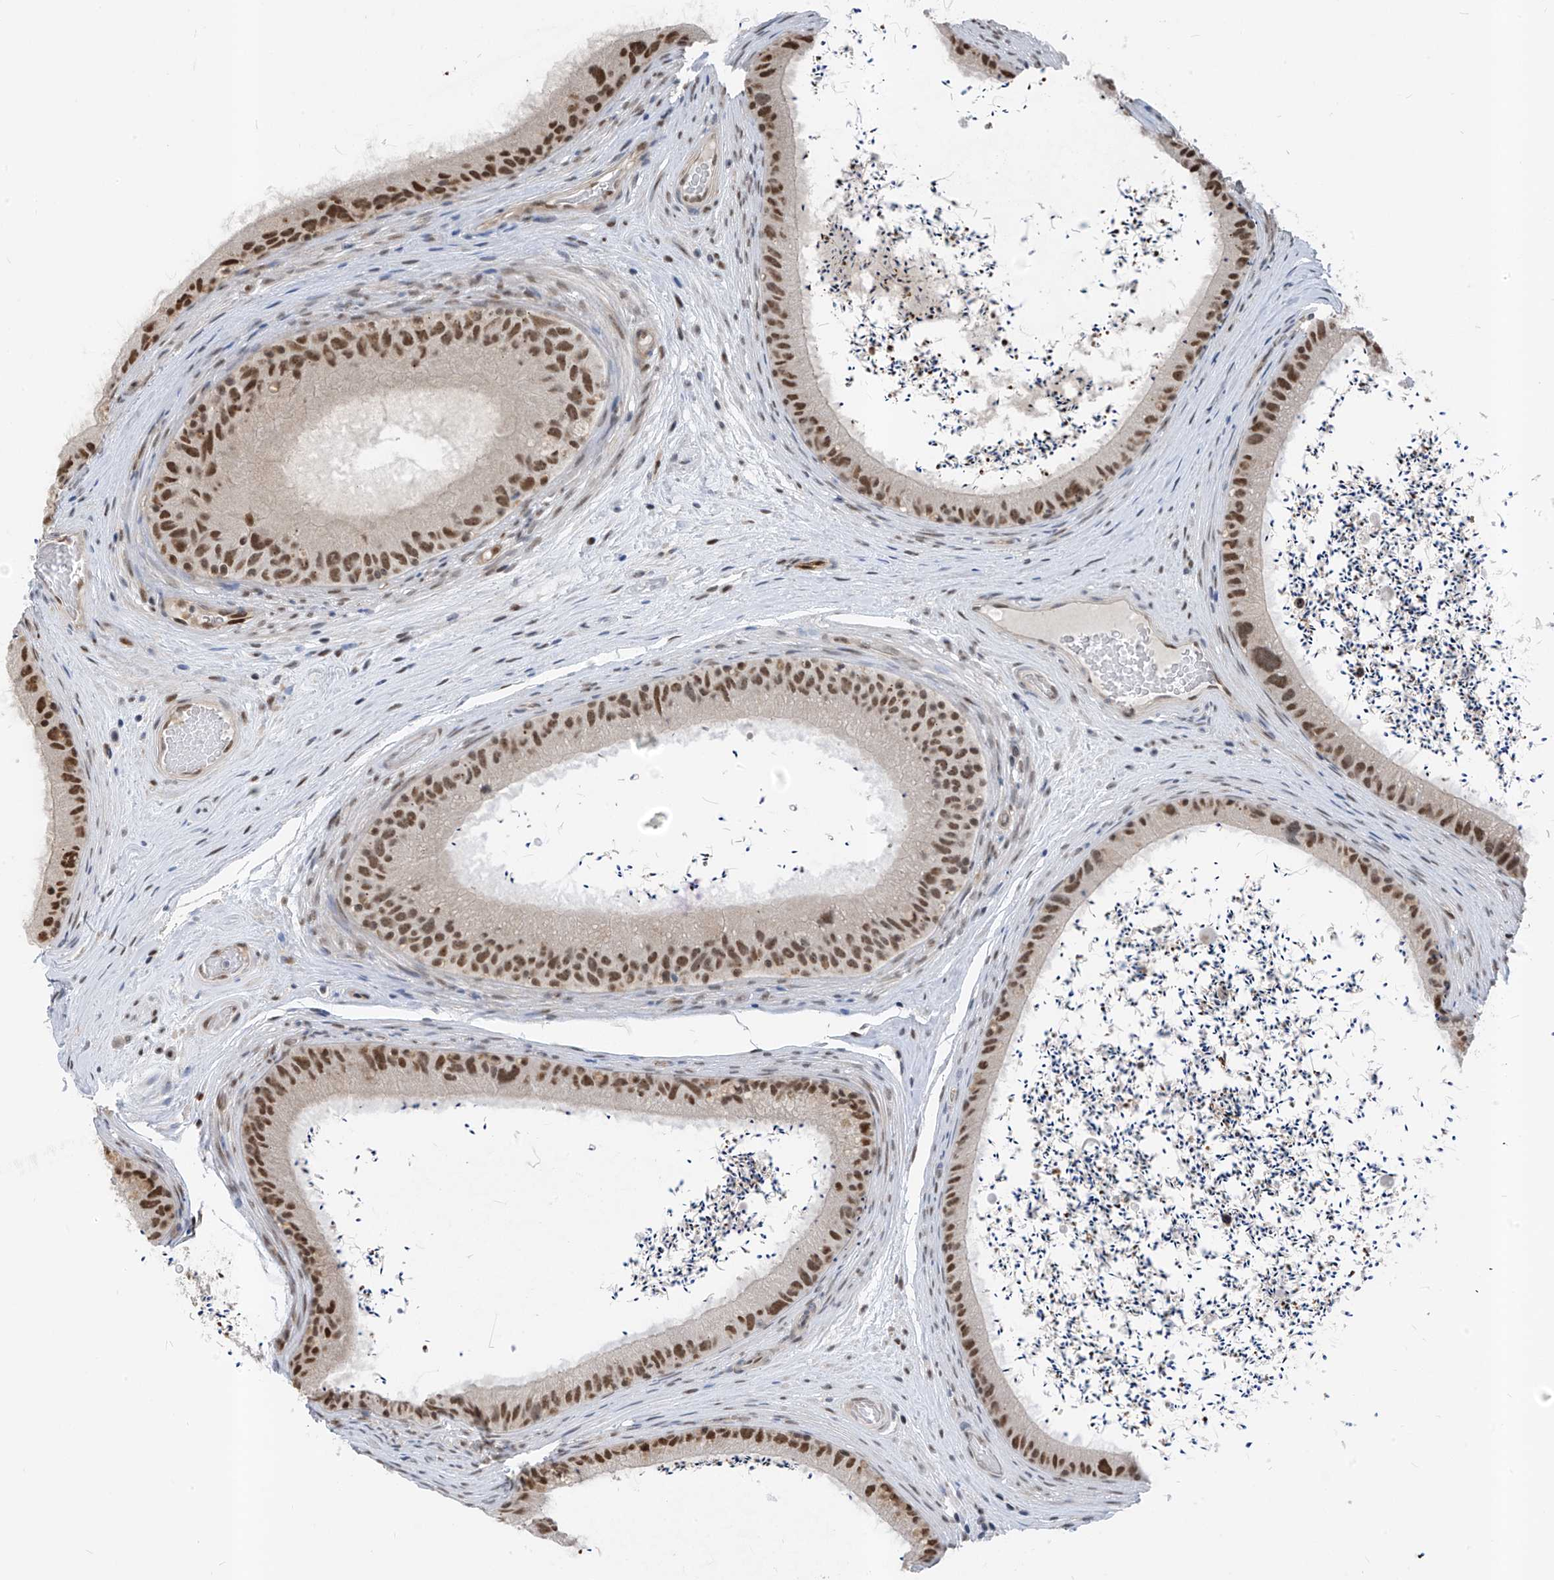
{"staining": {"intensity": "moderate", "quantity": ">75%", "location": "nuclear"}, "tissue": "epididymis", "cell_type": "Glandular cells", "image_type": "normal", "snomed": [{"axis": "morphology", "description": "Normal tissue, NOS"}, {"axis": "topography", "description": "Epididymis, spermatic cord, NOS"}], "caption": "IHC micrograph of benign human epididymis stained for a protein (brown), which reveals medium levels of moderate nuclear expression in about >75% of glandular cells.", "gene": "RBP7", "patient": {"sex": "male", "age": 50}}